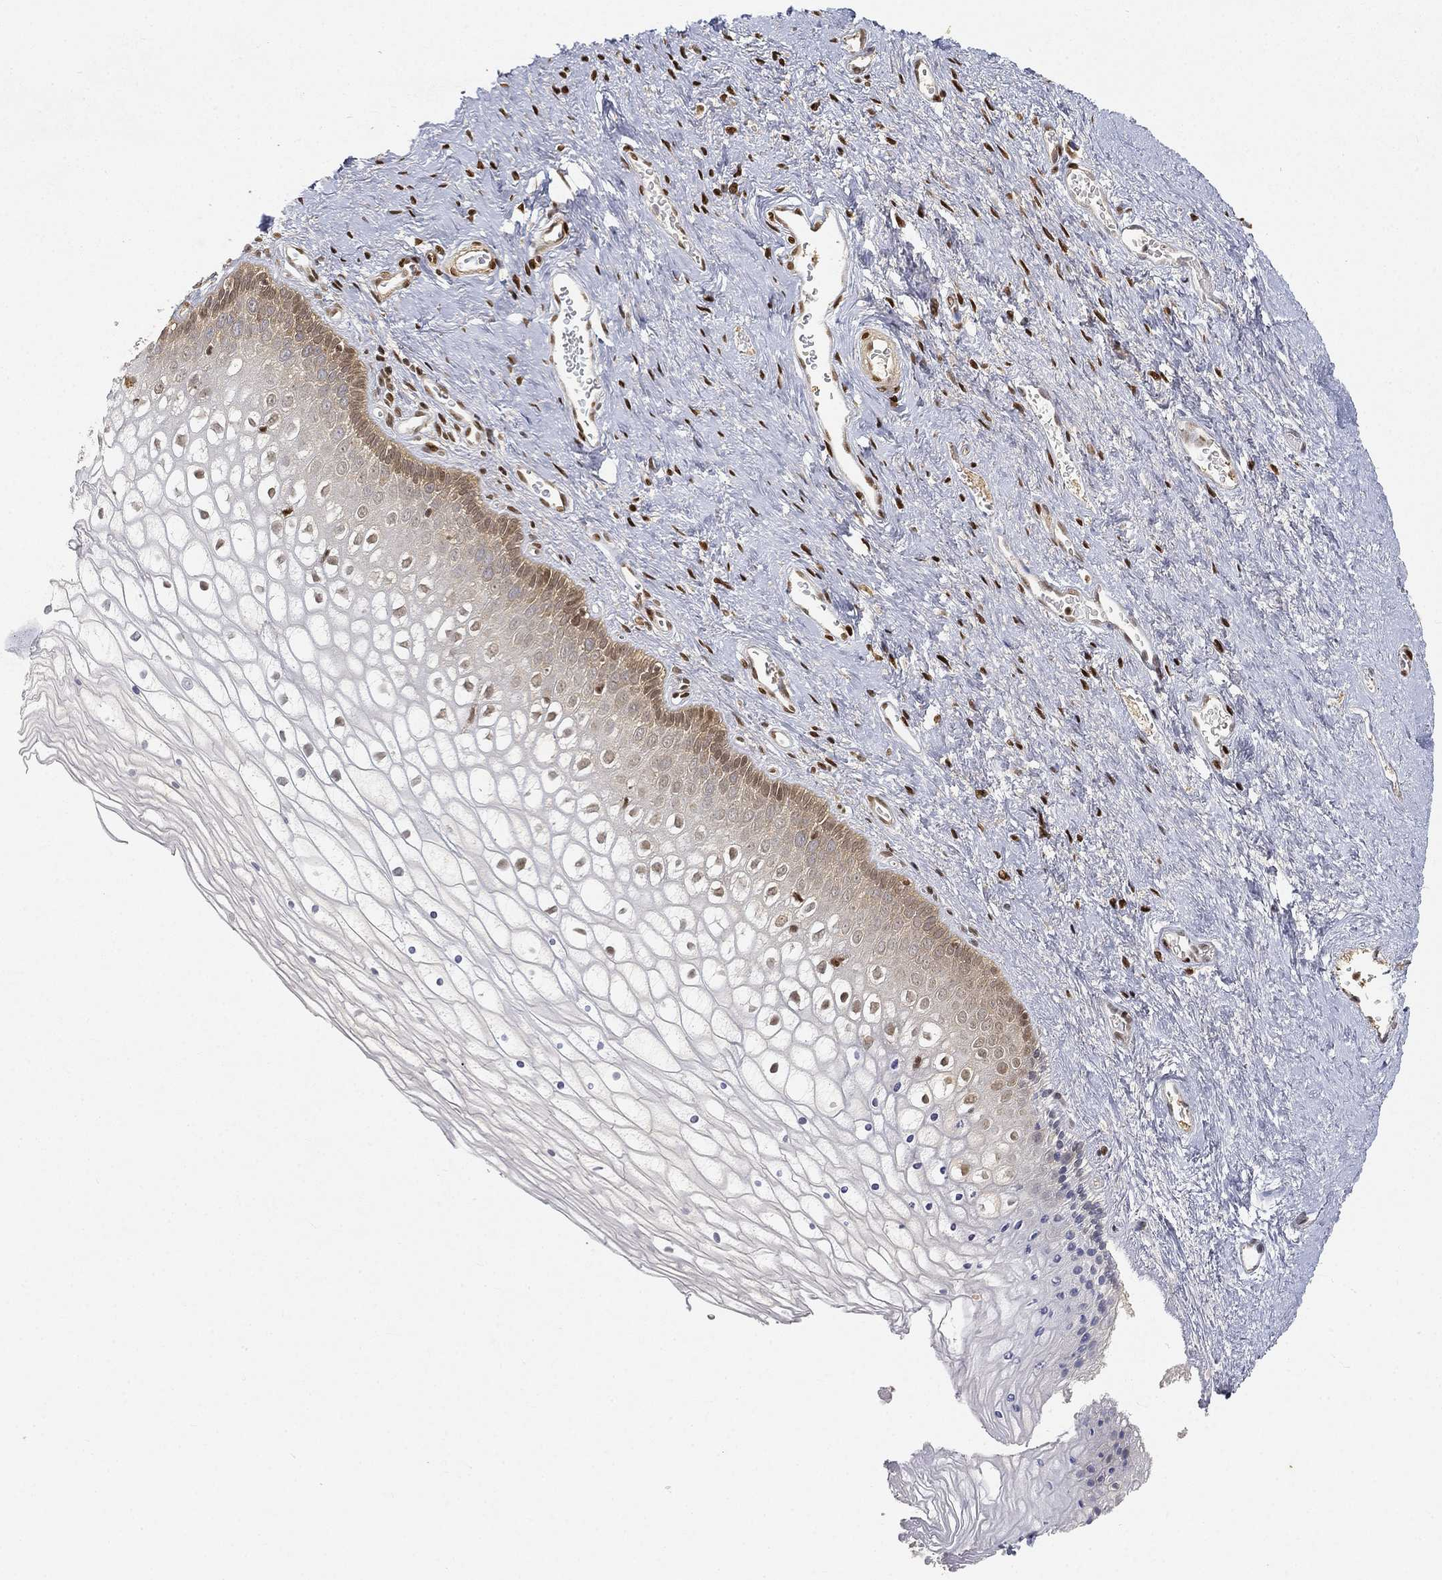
{"staining": {"intensity": "weak", "quantity": "<25%", "location": "nuclear"}, "tissue": "vagina", "cell_type": "Squamous epithelial cells", "image_type": "normal", "snomed": [{"axis": "morphology", "description": "Normal tissue, NOS"}, {"axis": "topography", "description": "Vagina"}], "caption": "DAB (3,3'-diaminobenzidine) immunohistochemical staining of unremarkable human vagina exhibits no significant expression in squamous epithelial cells. (DAB IHC, high magnification).", "gene": "CRTC3", "patient": {"sex": "female", "age": 32}}